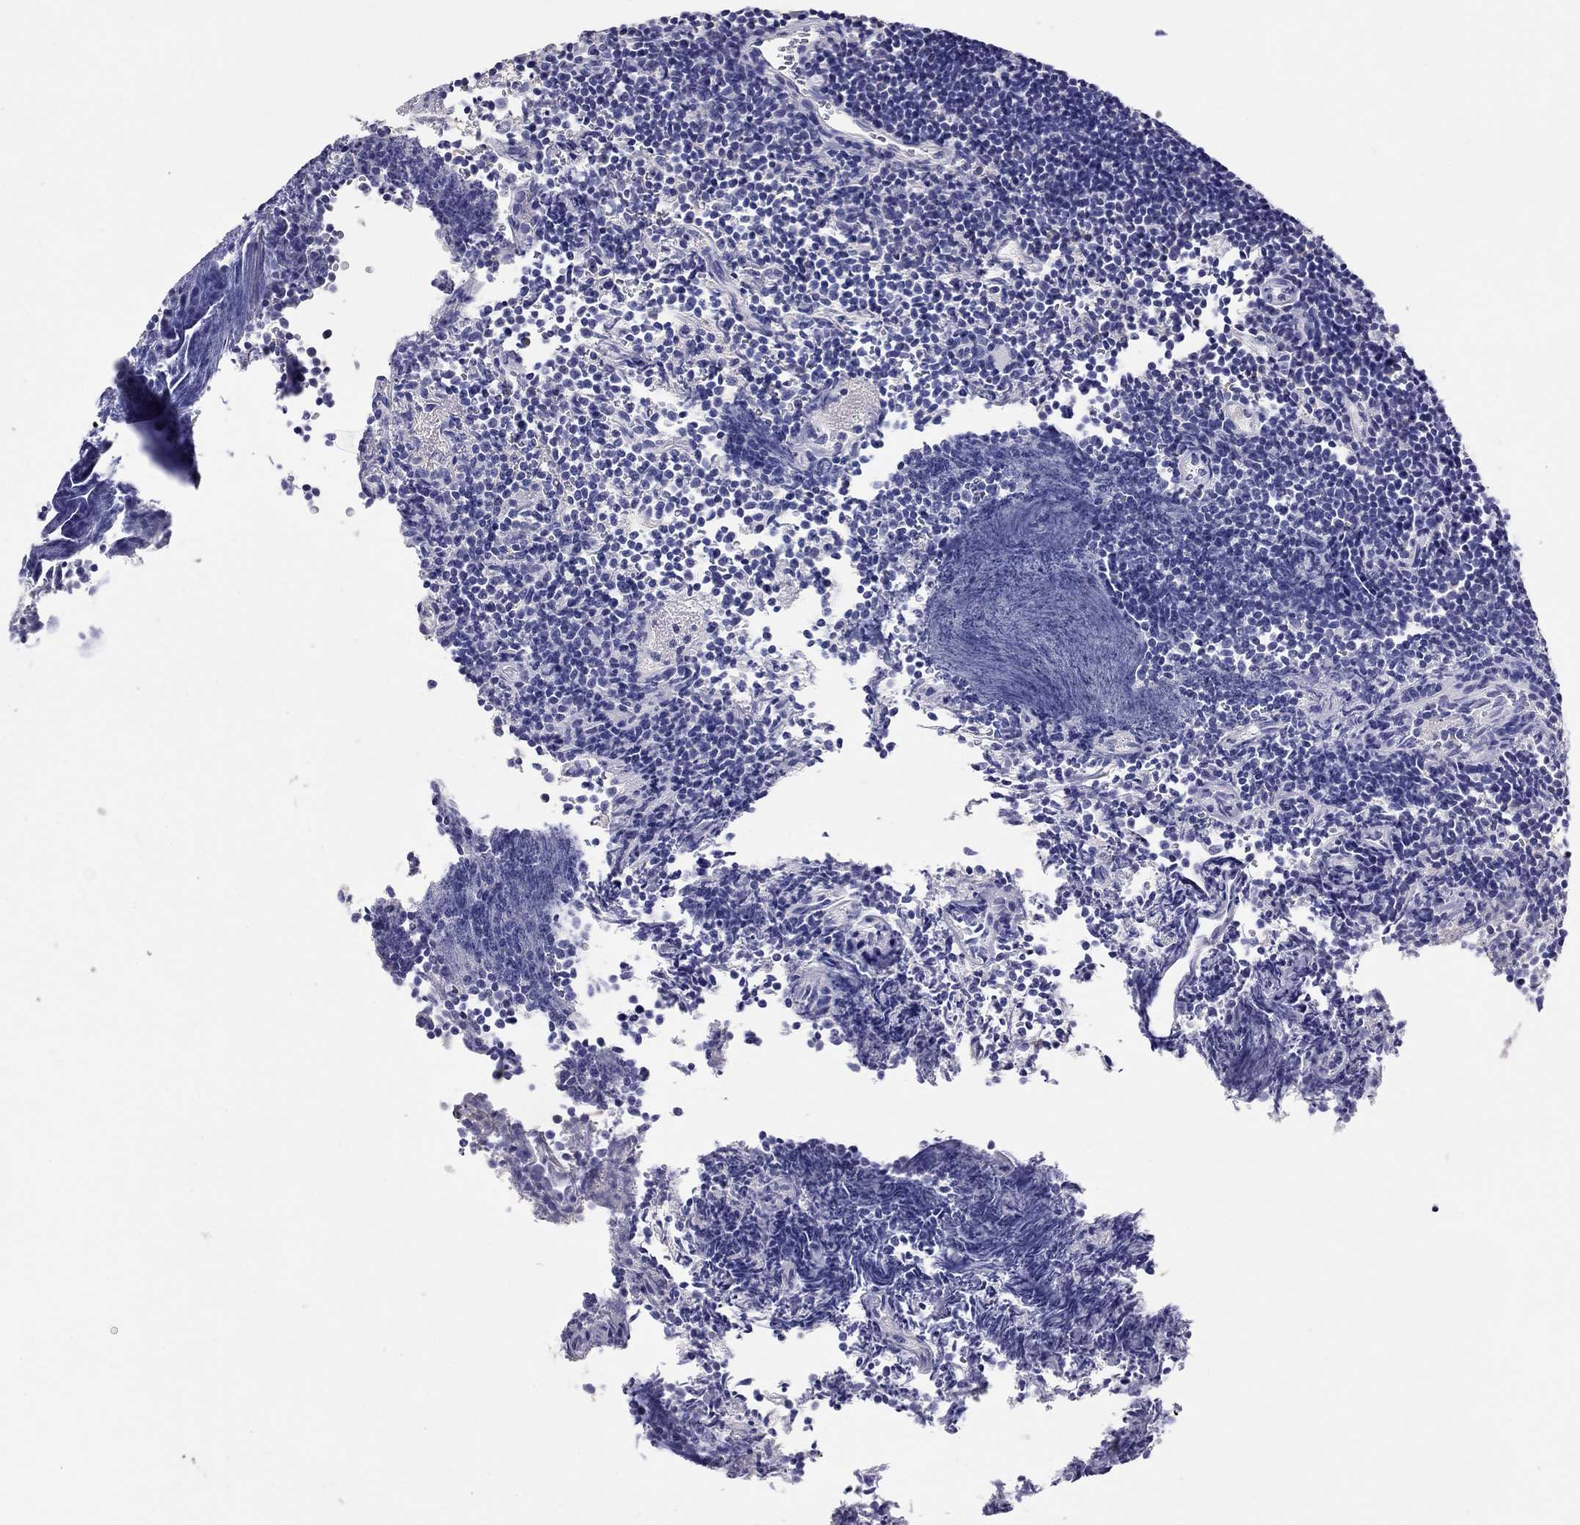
{"staining": {"intensity": "negative", "quantity": "none", "location": "none"}, "tissue": "lymphoma", "cell_type": "Tumor cells", "image_type": "cancer", "snomed": [{"axis": "morphology", "description": "Malignant lymphoma, non-Hodgkin's type, Low grade"}, {"axis": "topography", "description": "Brain"}], "caption": "Immunohistochemical staining of low-grade malignant lymphoma, non-Hodgkin's type shows no significant expression in tumor cells.", "gene": "CALHM1", "patient": {"sex": "female", "age": 66}}